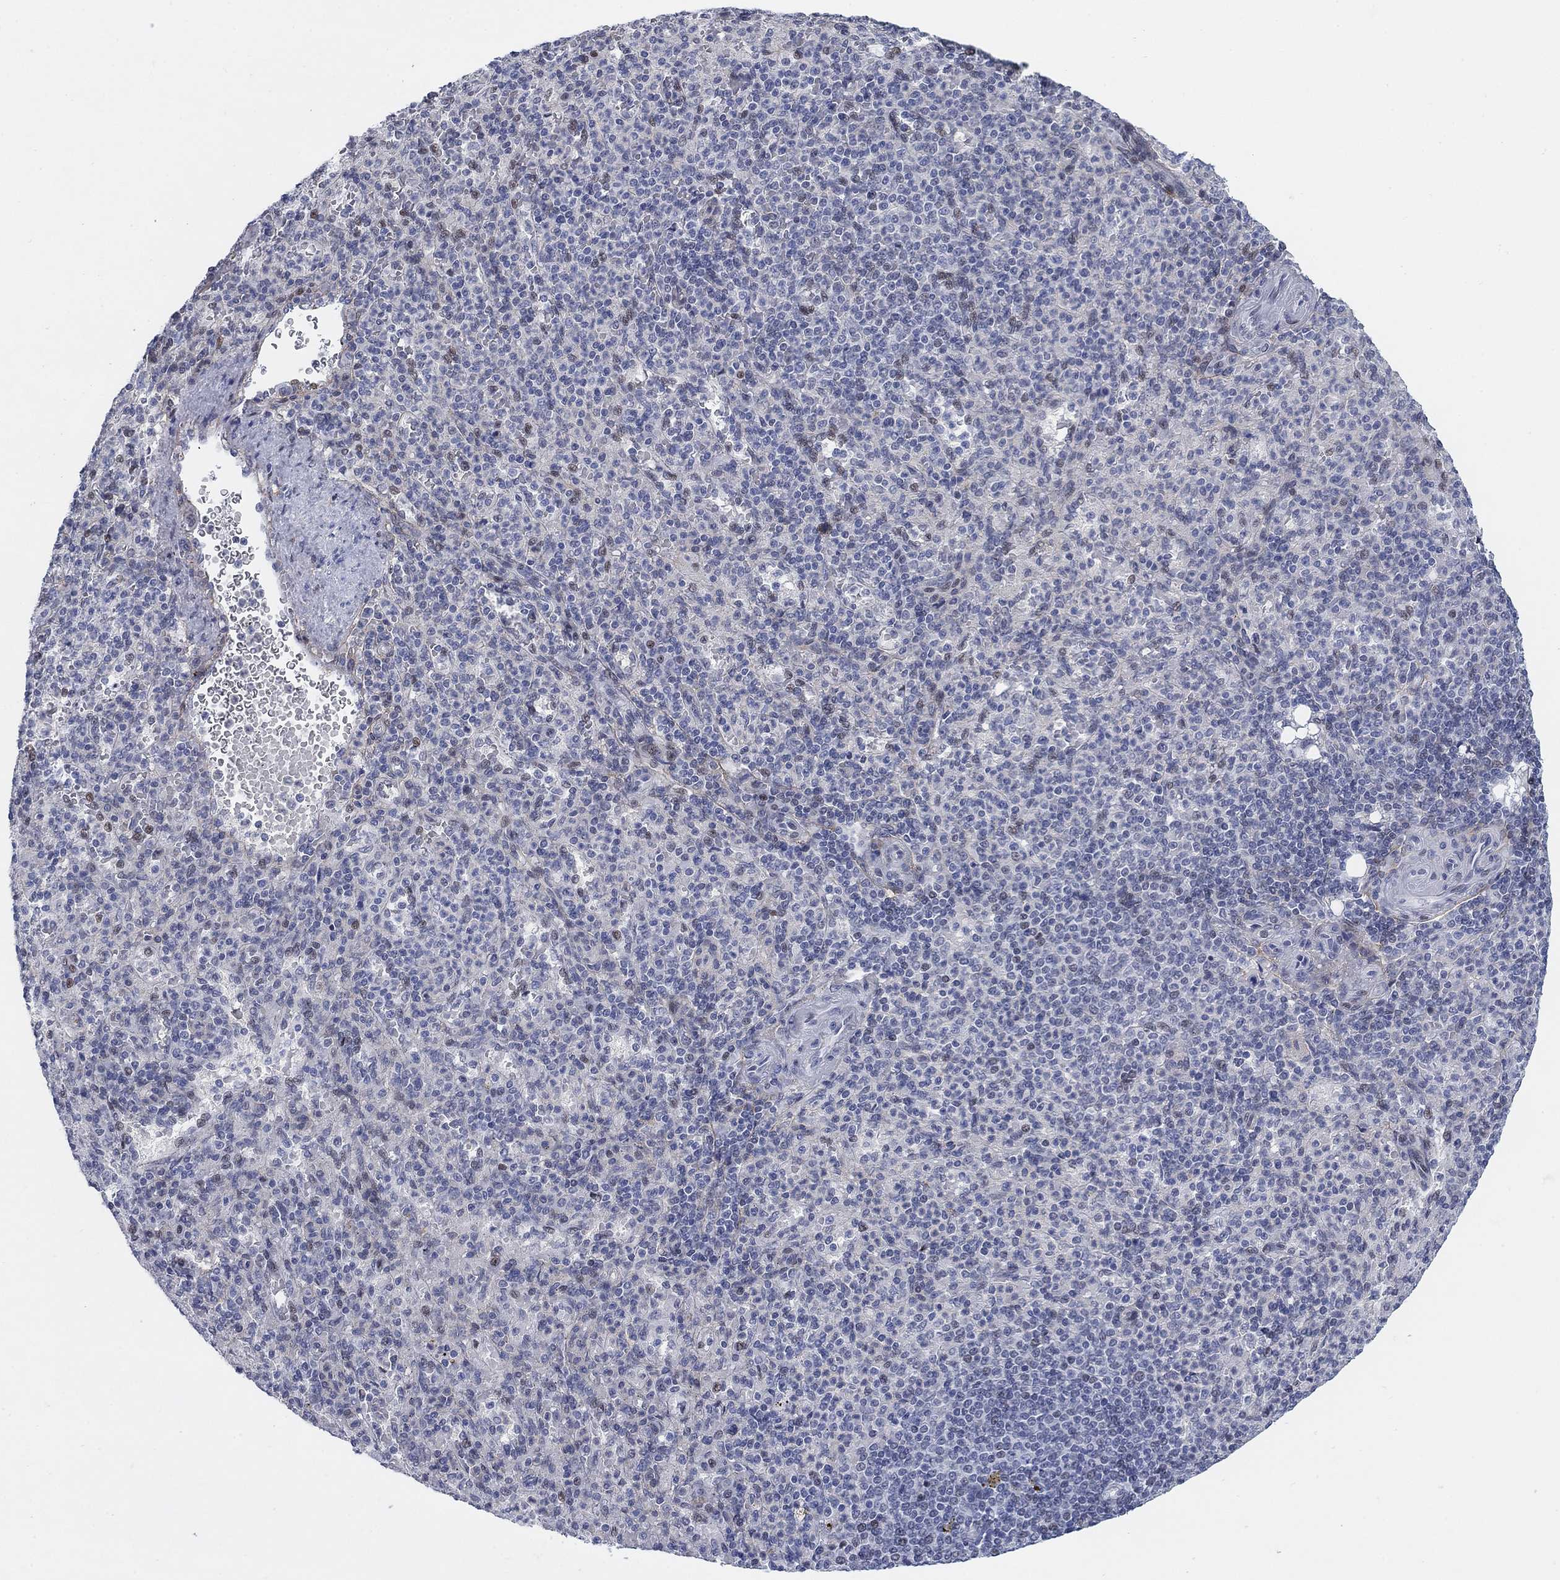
{"staining": {"intensity": "negative", "quantity": "none", "location": "none"}, "tissue": "spleen", "cell_type": "Cells in red pulp", "image_type": "normal", "snomed": [{"axis": "morphology", "description": "Normal tissue, NOS"}, {"axis": "topography", "description": "Spleen"}], "caption": "DAB (3,3'-diaminobenzidine) immunohistochemical staining of benign human spleen shows no significant expression in cells in red pulp.", "gene": "MYO3A", "patient": {"sex": "female", "age": 74}}